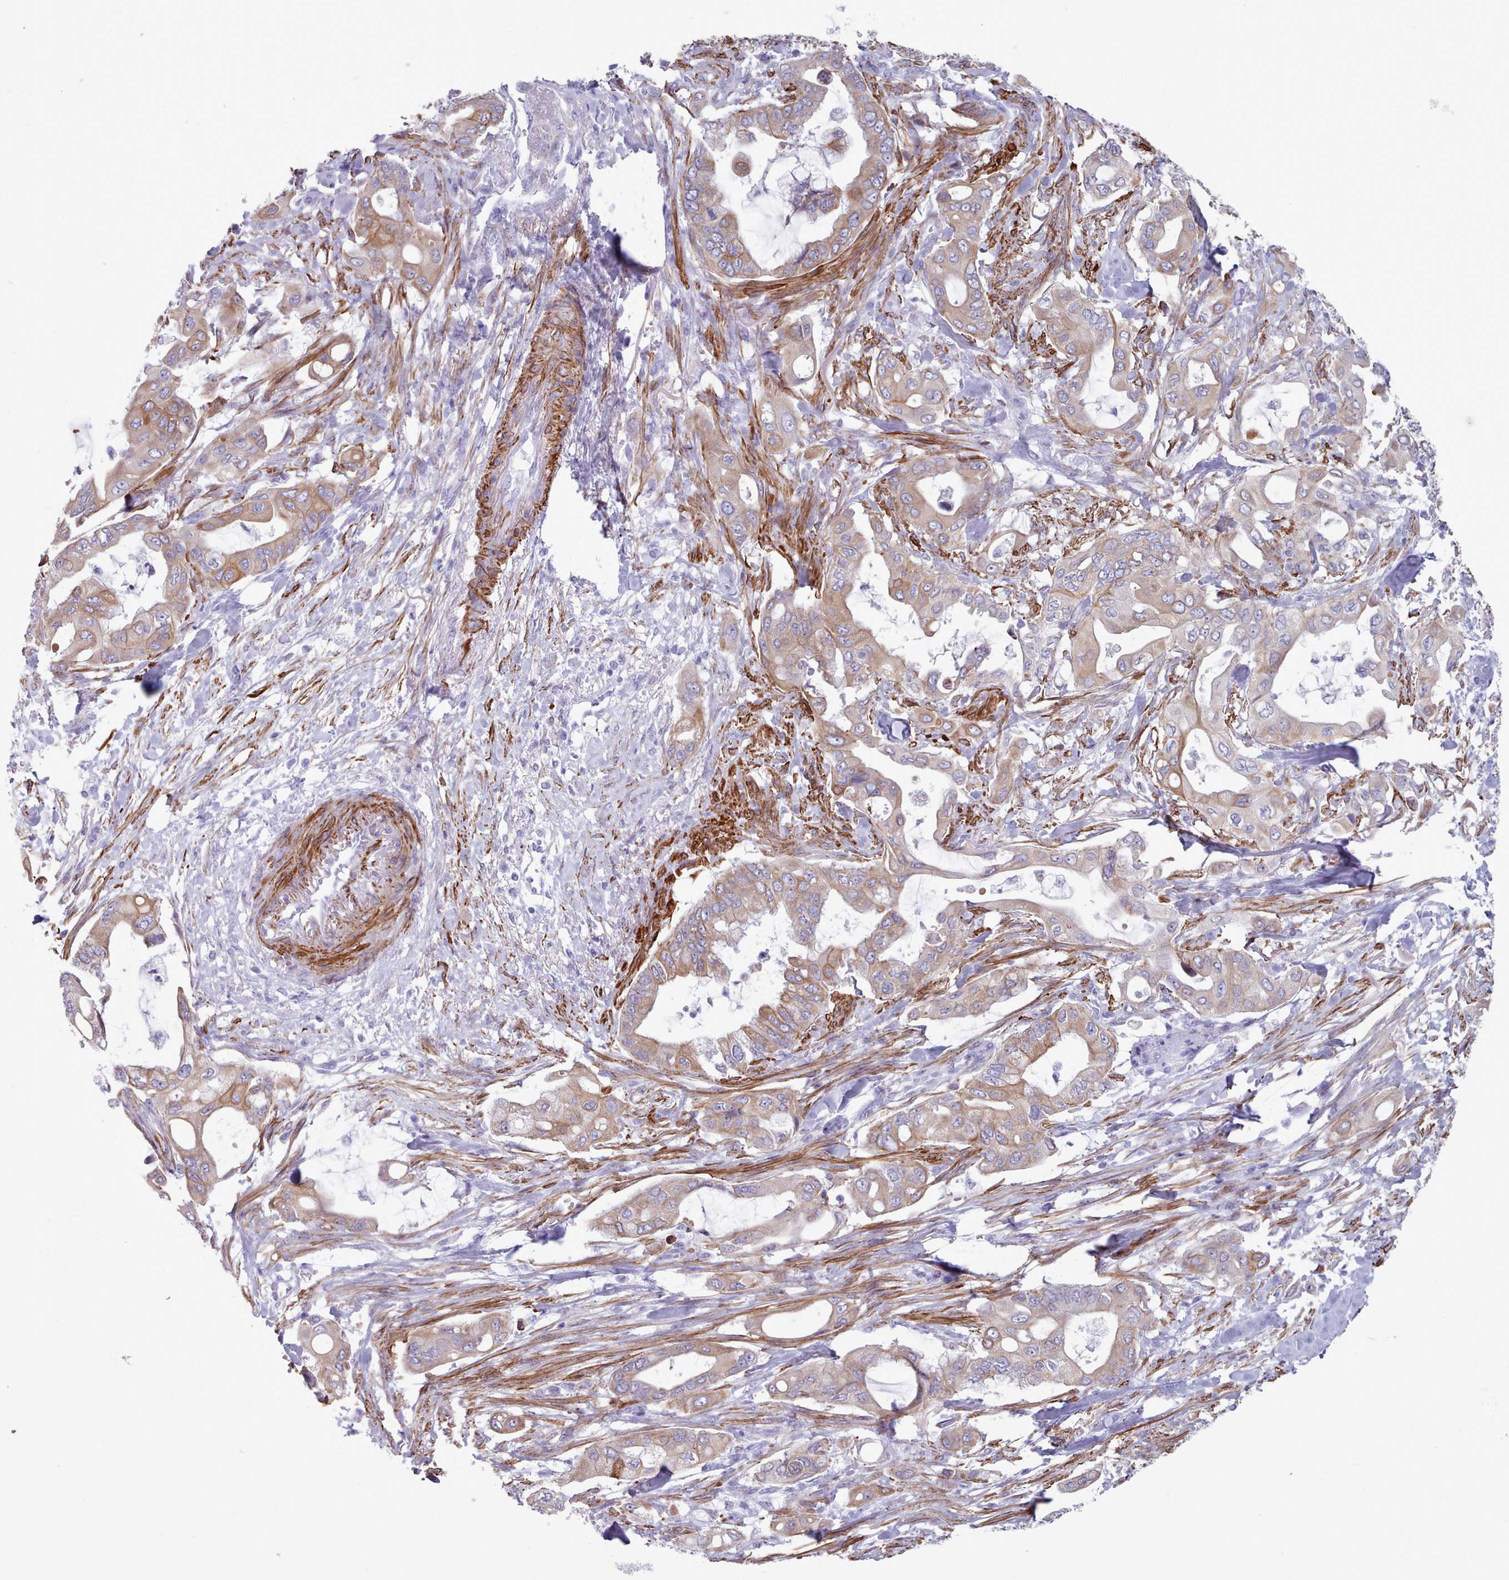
{"staining": {"intensity": "moderate", "quantity": "25%-75%", "location": "cytoplasmic/membranous"}, "tissue": "pancreatic cancer", "cell_type": "Tumor cells", "image_type": "cancer", "snomed": [{"axis": "morphology", "description": "Adenocarcinoma, NOS"}, {"axis": "topography", "description": "Pancreas"}], "caption": "Moderate cytoplasmic/membranous protein expression is appreciated in about 25%-75% of tumor cells in adenocarcinoma (pancreatic).", "gene": "FPGS", "patient": {"sex": "male", "age": 57}}